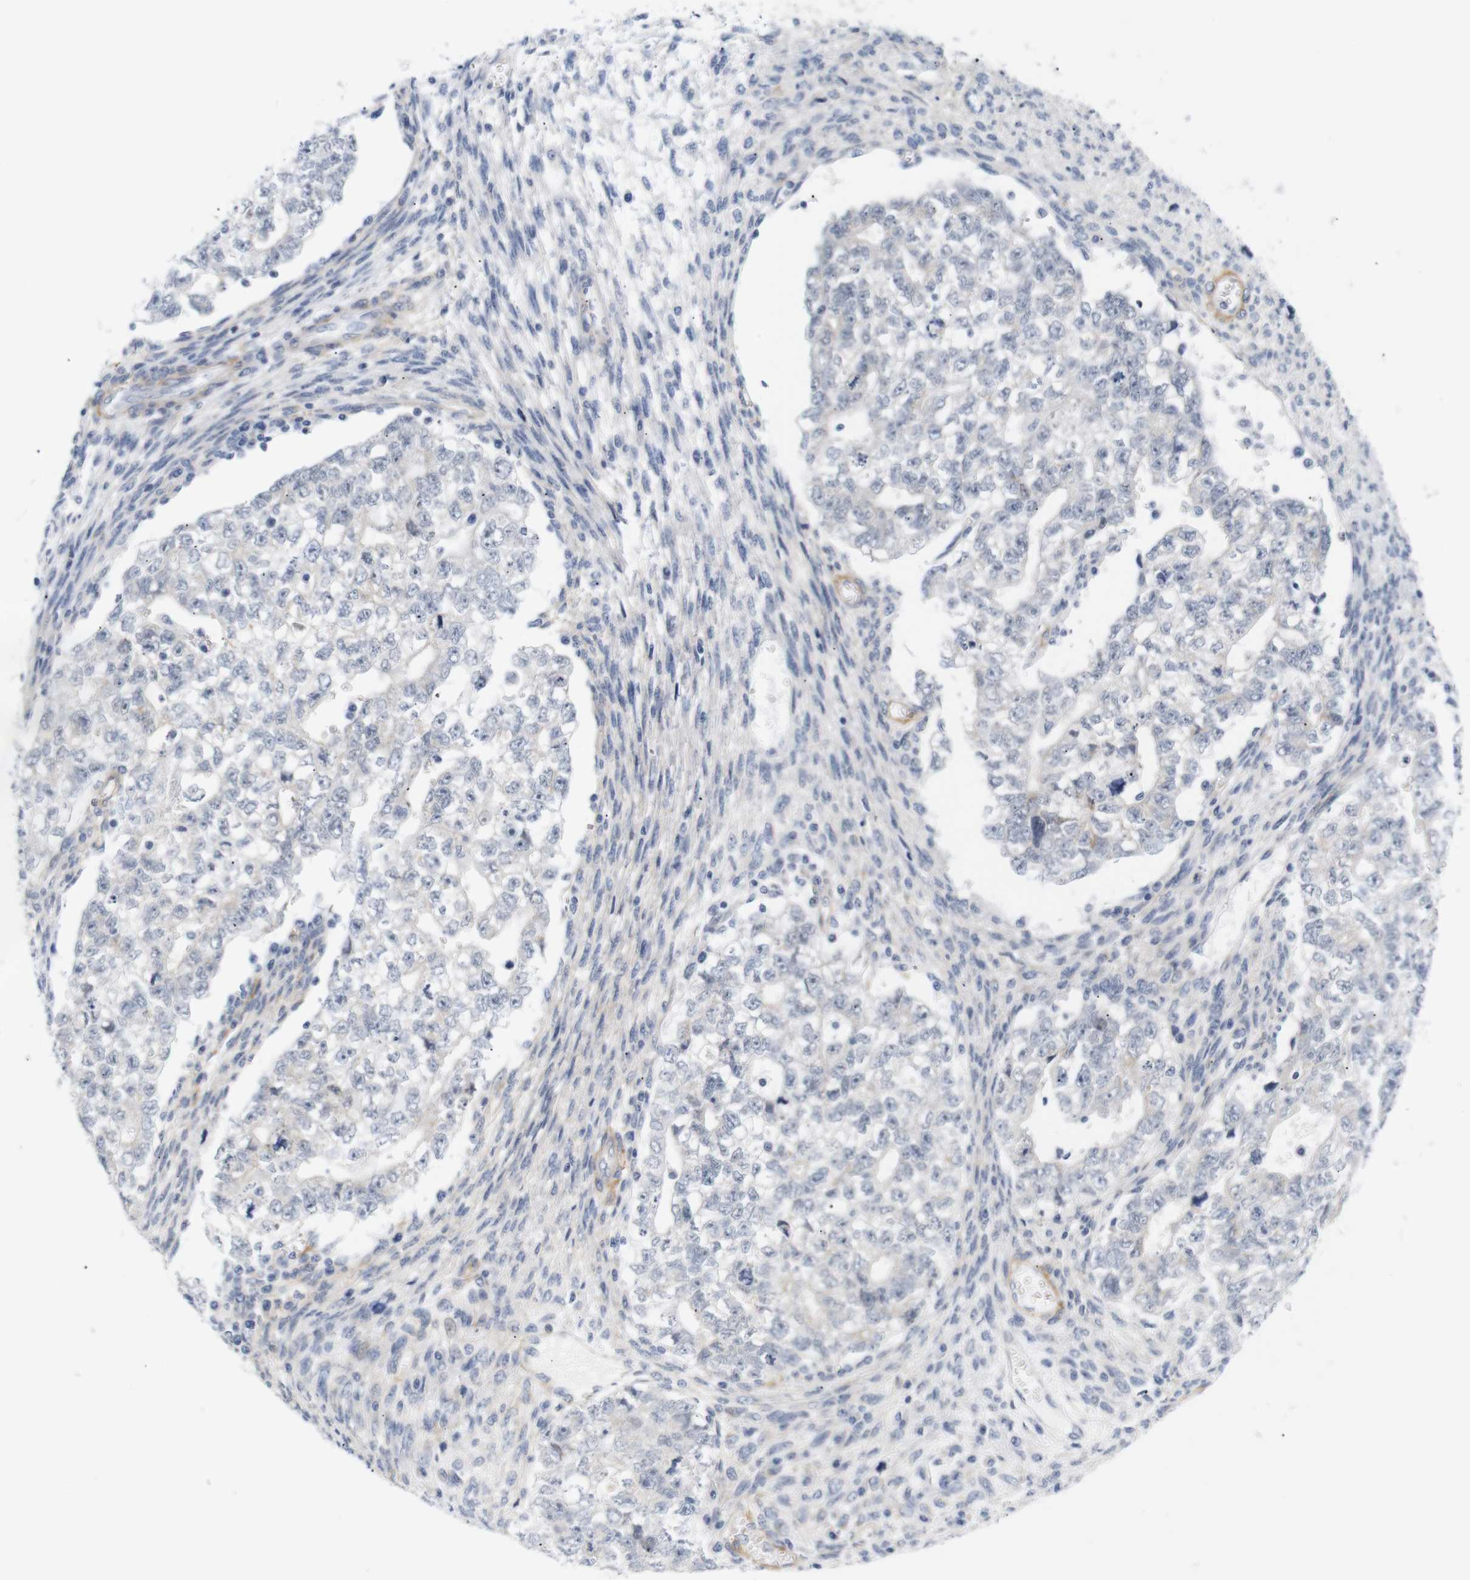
{"staining": {"intensity": "negative", "quantity": "none", "location": "none"}, "tissue": "testis cancer", "cell_type": "Tumor cells", "image_type": "cancer", "snomed": [{"axis": "morphology", "description": "Seminoma, NOS"}, {"axis": "morphology", "description": "Carcinoma, Embryonal, NOS"}, {"axis": "topography", "description": "Testis"}], "caption": "Immunohistochemical staining of human testis cancer displays no significant expression in tumor cells. (Brightfield microscopy of DAB (3,3'-diaminobenzidine) IHC at high magnification).", "gene": "STMN3", "patient": {"sex": "male", "age": 38}}